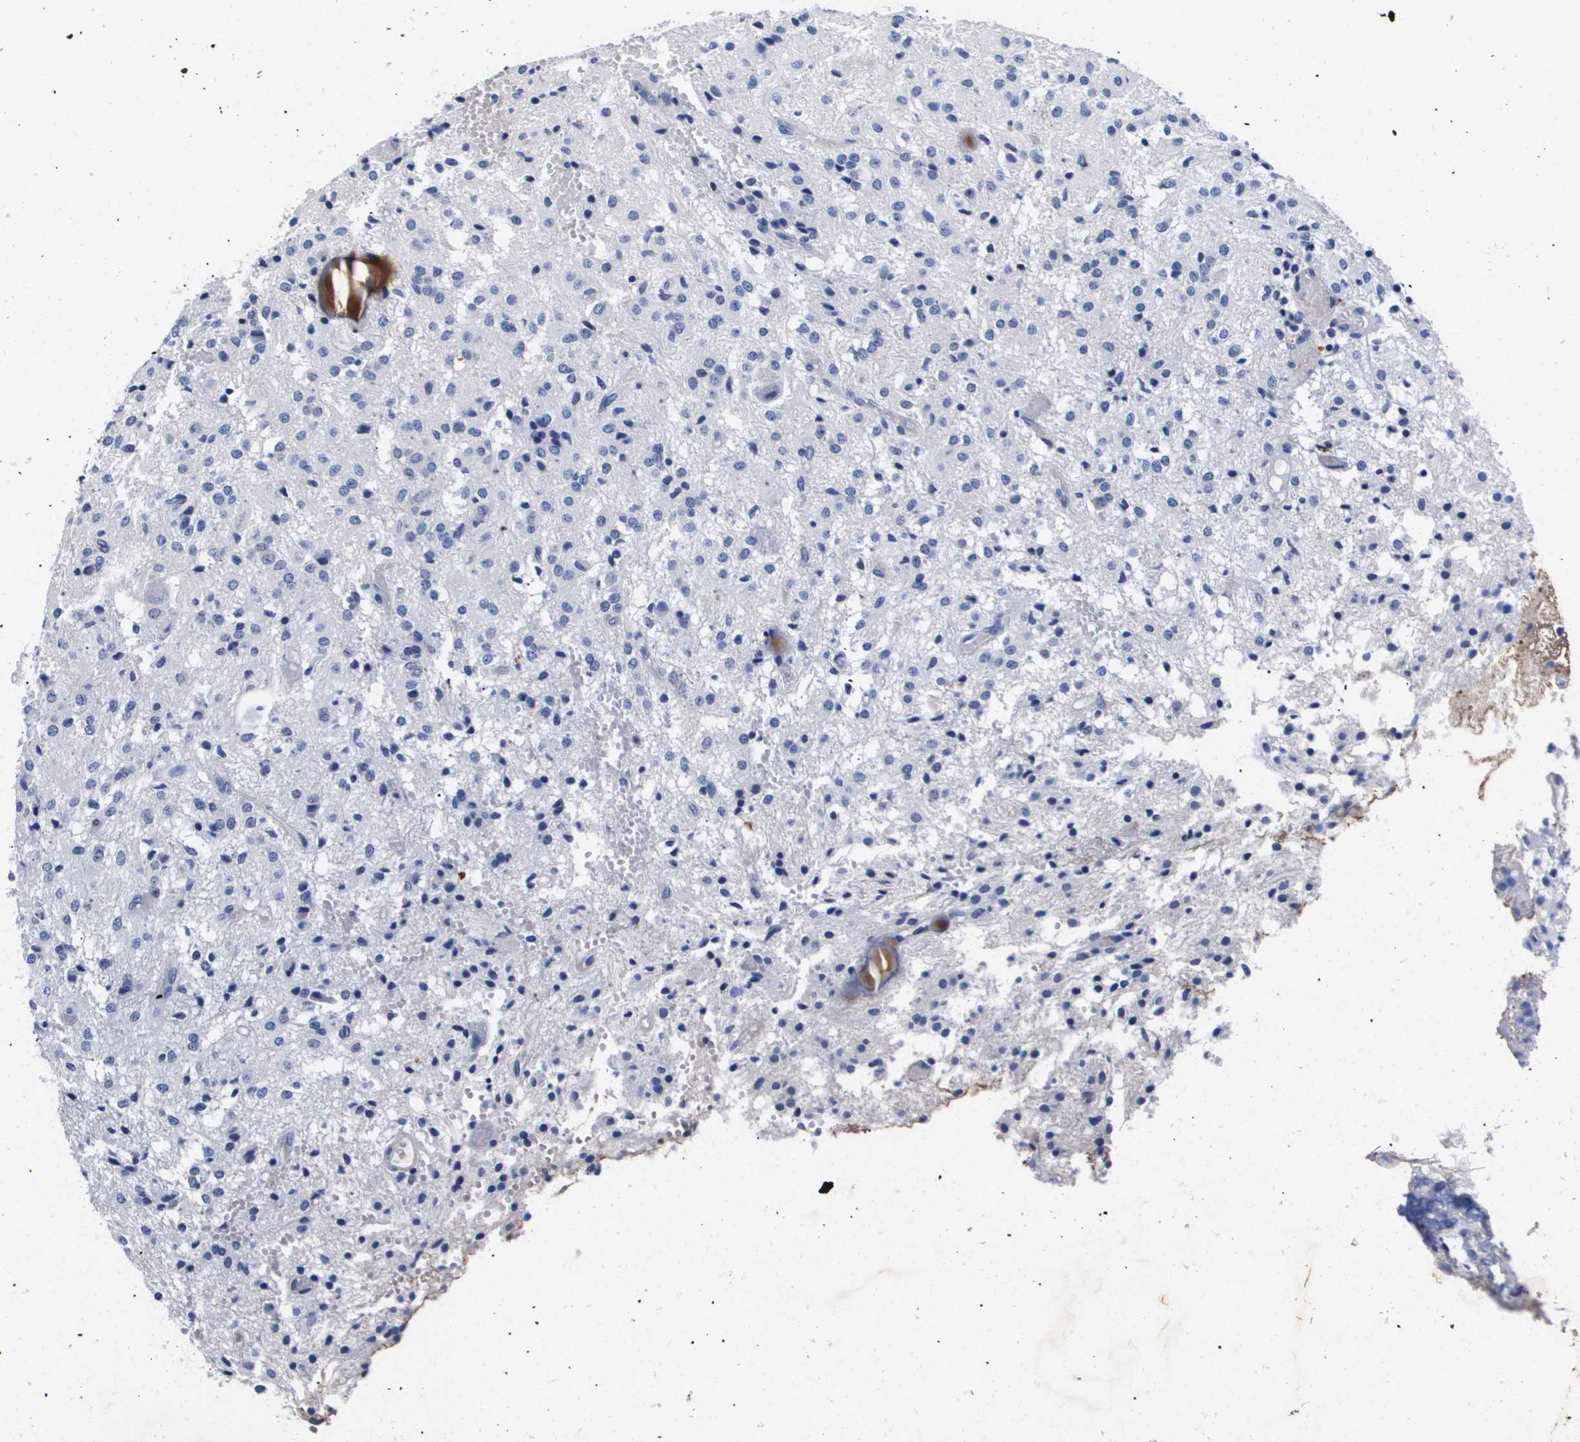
{"staining": {"intensity": "negative", "quantity": "none", "location": "none"}, "tissue": "glioma", "cell_type": "Tumor cells", "image_type": "cancer", "snomed": [{"axis": "morphology", "description": "Glioma, malignant, High grade"}, {"axis": "topography", "description": "Brain"}], "caption": "Glioma was stained to show a protein in brown. There is no significant staining in tumor cells.", "gene": "ATP6V0A4", "patient": {"sex": "female", "age": 59}}